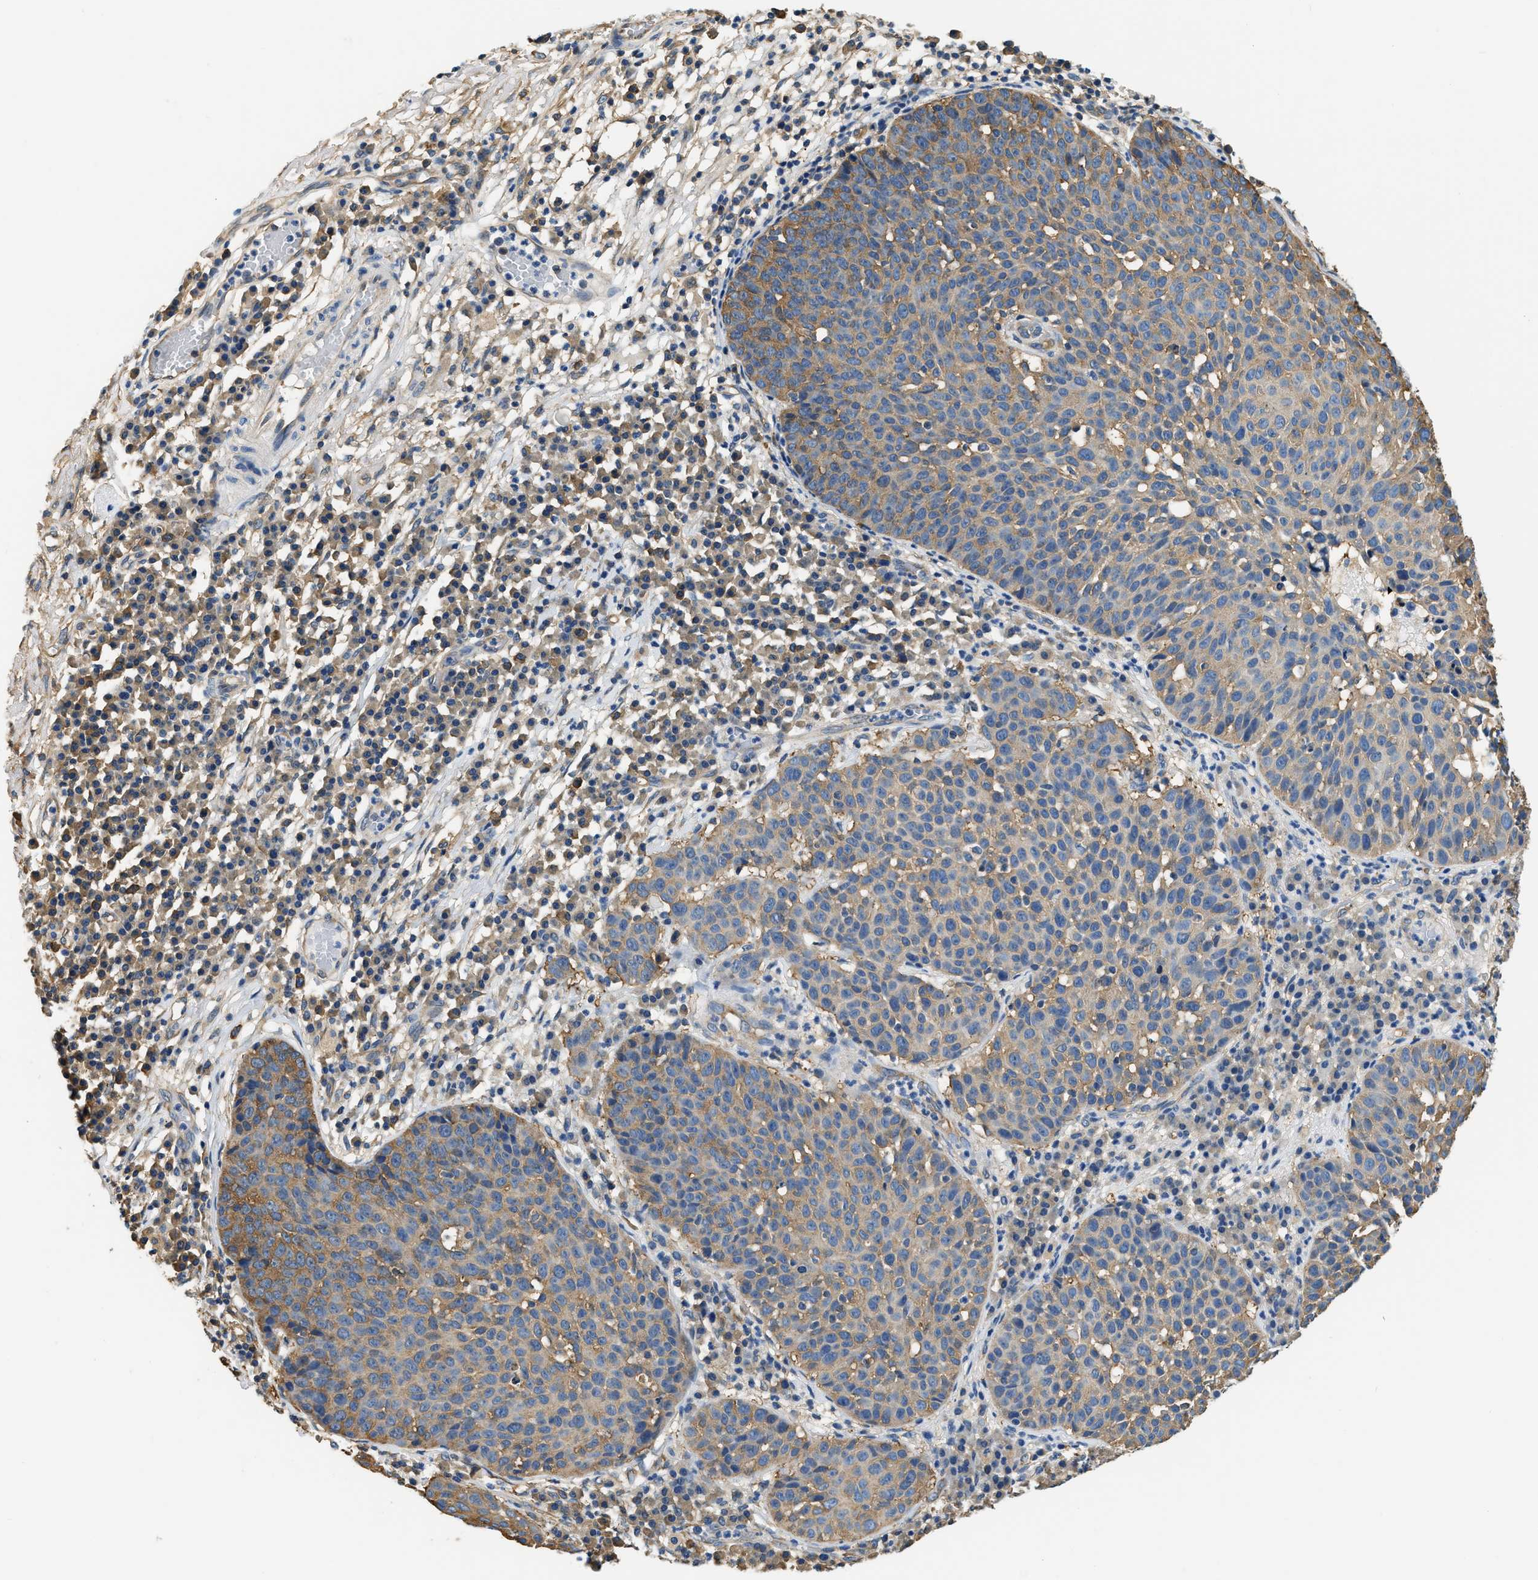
{"staining": {"intensity": "moderate", "quantity": ">75%", "location": "cytoplasmic/membranous"}, "tissue": "skin cancer", "cell_type": "Tumor cells", "image_type": "cancer", "snomed": [{"axis": "morphology", "description": "Squamous cell carcinoma in situ, NOS"}, {"axis": "morphology", "description": "Squamous cell carcinoma, NOS"}, {"axis": "topography", "description": "Skin"}], "caption": "Skin squamous cell carcinoma in situ was stained to show a protein in brown. There is medium levels of moderate cytoplasmic/membranous expression in approximately >75% of tumor cells. Immunohistochemistry (ihc) stains the protein in brown and the nuclei are stained blue.", "gene": "PPP2R1B", "patient": {"sex": "male", "age": 93}}